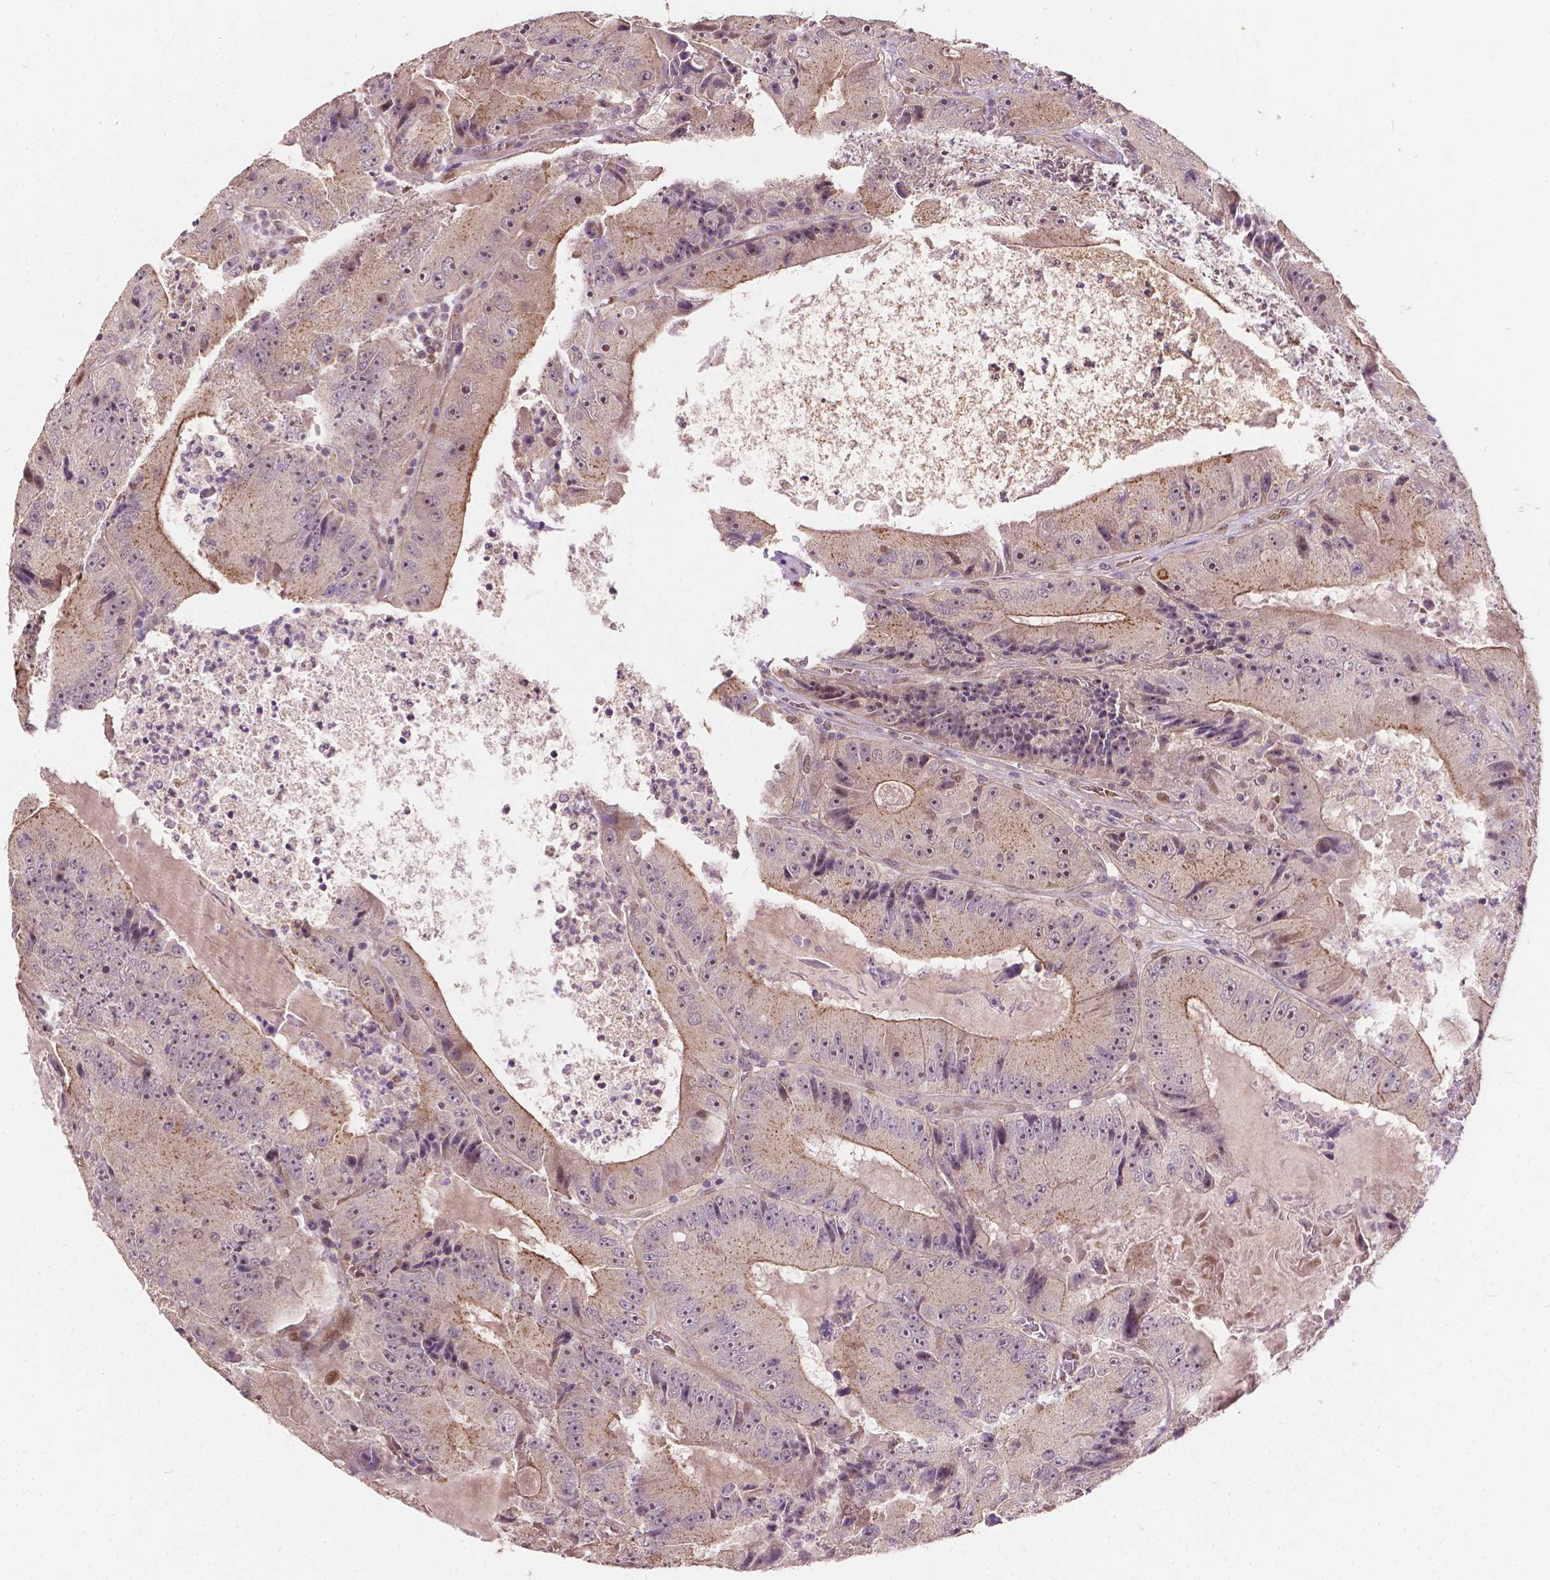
{"staining": {"intensity": "moderate", "quantity": "25%-75%", "location": "cytoplasmic/membranous,nuclear"}, "tissue": "colorectal cancer", "cell_type": "Tumor cells", "image_type": "cancer", "snomed": [{"axis": "morphology", "description": "Adenocarcinoma, NOS"}, {"axis": "topography", "description": "Colon"}], "caption": "This micrograph displays immunohistochemistry (IHC) staining of adenocarcinoma (colorectal), with medium moderate cytoplasmic/membranous and nuclear expression in about 25%-75% of tumor cells.", "gene": "DUSP16", "patient": {"sex": "female", "age": 86}}